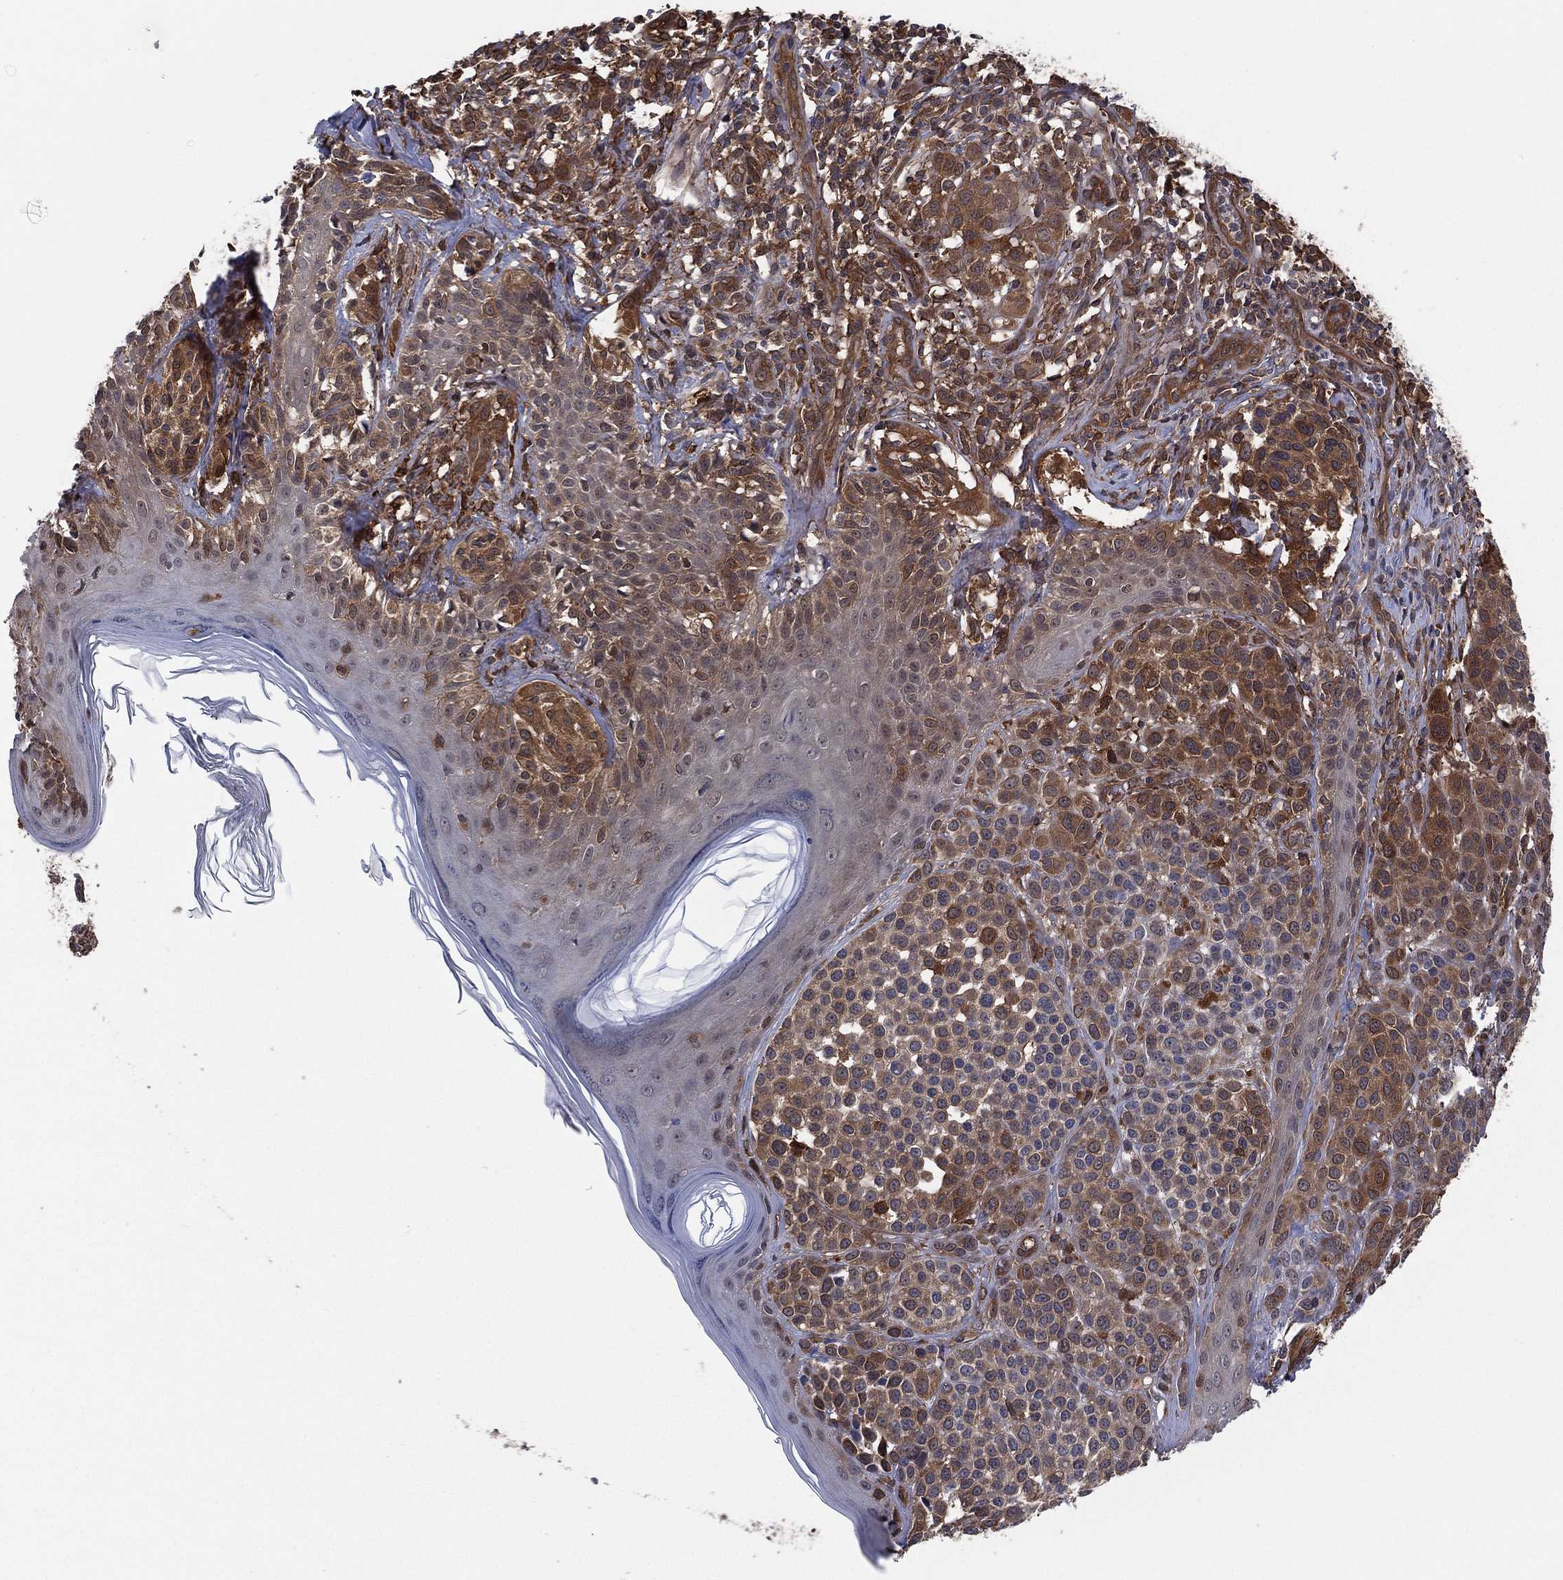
{"staining": {"intensity": "strong", "quantity": "<25%", "location": "cytoplasmic/membranous"}, "tissue": "melanoma", "cell_type": "Tumor cells", "image_type": "cancer", "snomed": [{"axis": "morphology", "description": "Malignant melanoma, NOS"}, {"axis": "topography", "description": "Skin"}], "caption": "The image reveals immunohistochemical staining of melanoma. There is strong cytoplasmic/membranous staining is present in approximately <25% of tumor cells.", "gene": "PSMG4", "patient": {"sex": "male", "age": 79}}